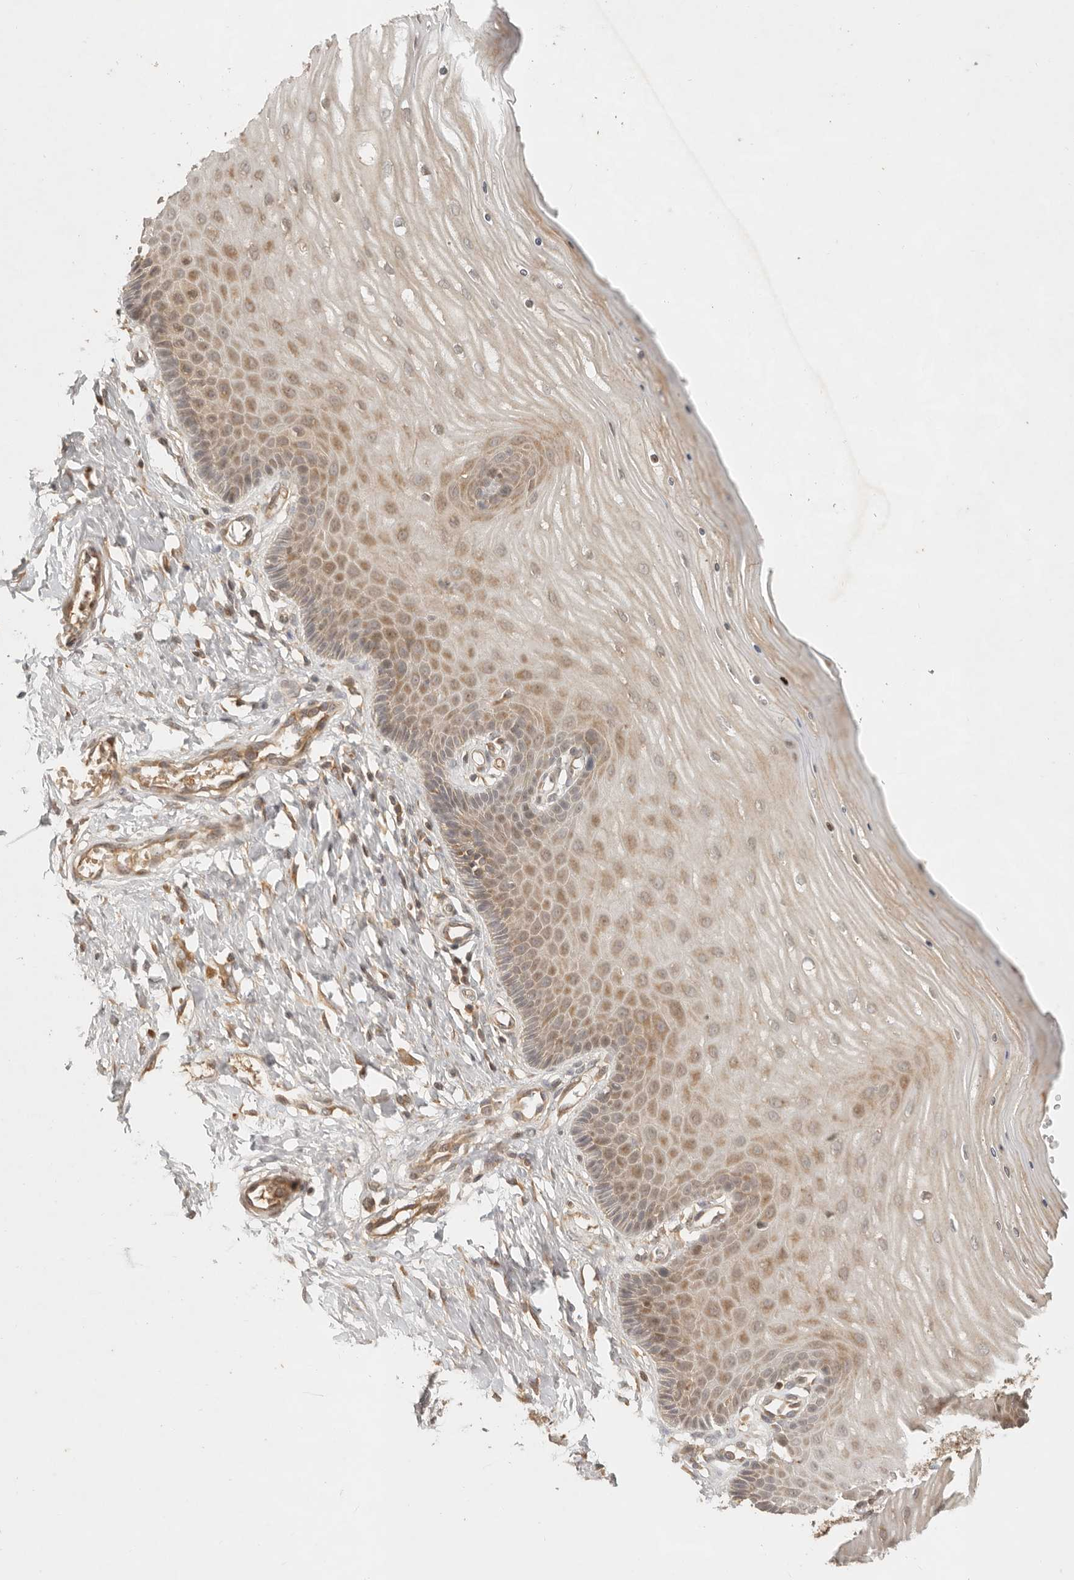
{"staining": {"intensity": "moderate", "quantity": "25%-75%", "location": "cytoplasmic/membranous"}, "tissue": "cervix", "cell_type": "Glandular cells", "image_type": "normal", "snomed": [{"axis": "morphology", "description": "Normal tissue, NOS"}, {"axis": "topography", "description": "Cervix"}], "caption": "Cervix stained with a protein marker displays moderate staining in glandular cells.", "gene": "ANKRD61", "patient": {"sex": "female", "age": 55}}